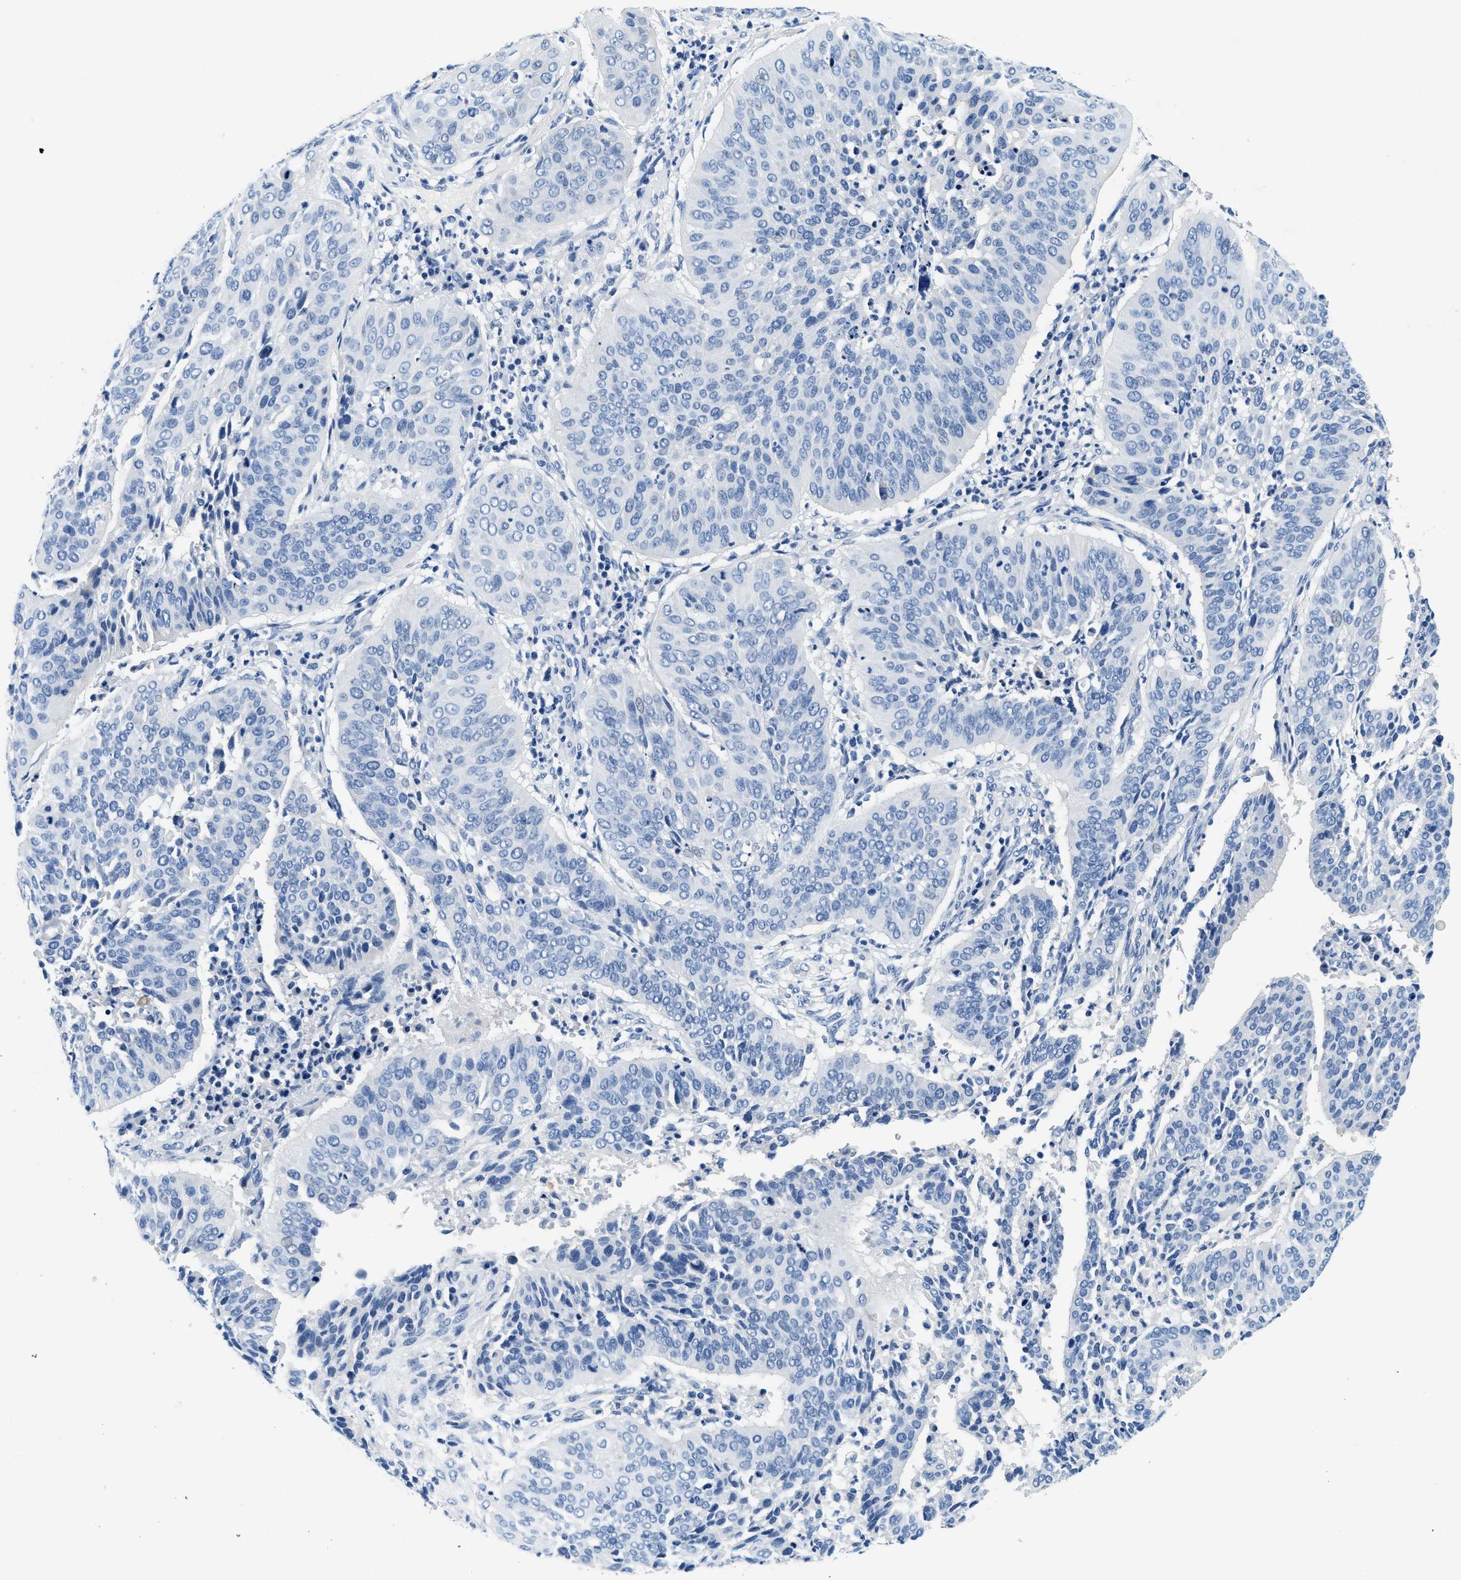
{"staining": {"intensity": "negative", "quantity": "none", "location": "none"}, "tissue": "cervical cancer", "cell_type": "Tumor cells", "image_type": "cancer", "snomed": [{"axis": "morphology", "description": "Normal tissue, NOS"}, {"axis": "morphology", "description": "Squamous cell carcinoma, NOS"}, {"axis": "topography", "description": "Cervix"}], "caption": "Tumor cells show no significant positivity in squamous cell carcinoma (cervical). Brightfield microscopy of IHC stained with DAB (3,3'-diaminobenzidine) (brown) and hematoxylin (blue), captured at high magnification.", "gene": "GSTM3", "patient": {"sex": "female", "age": 39}}